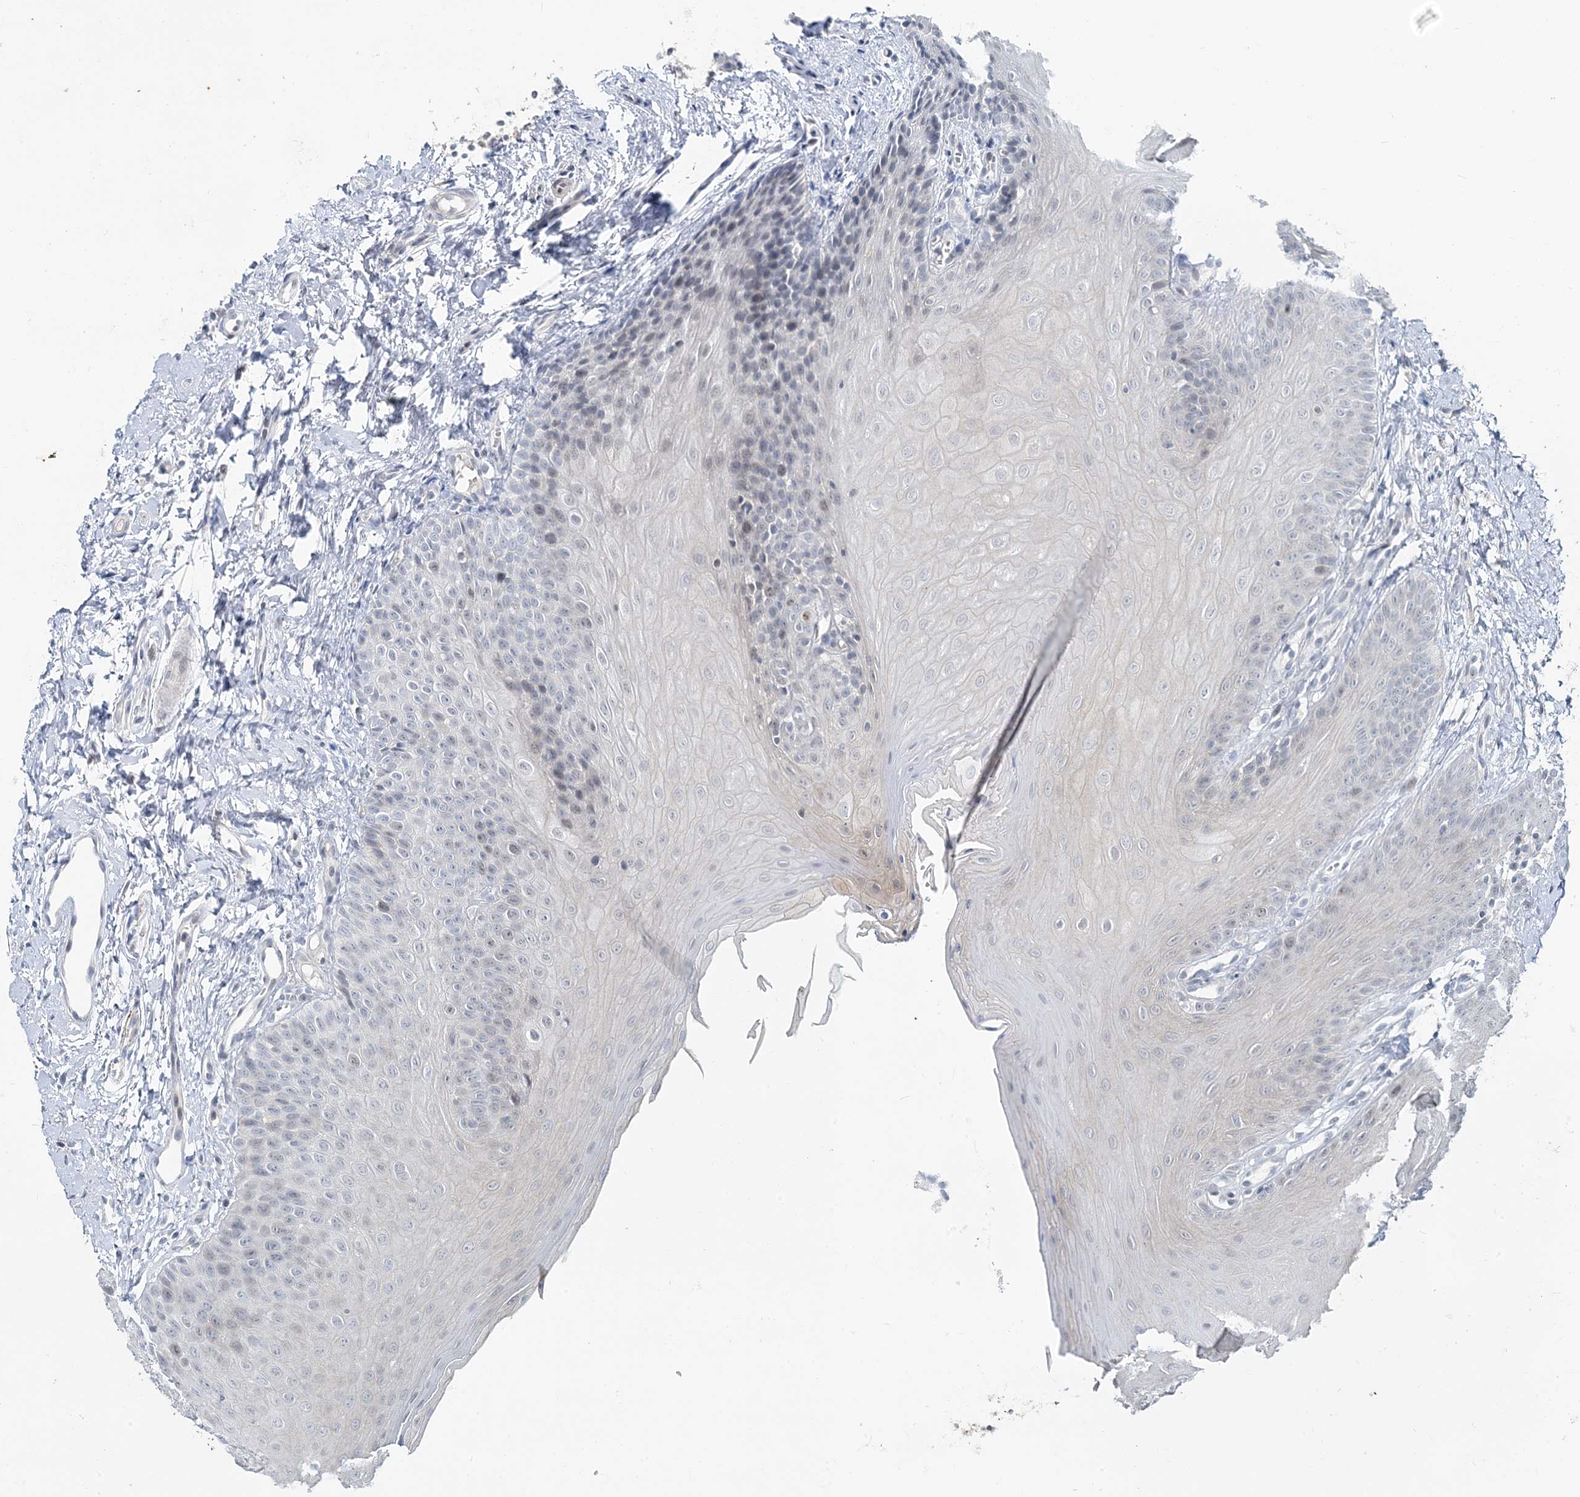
{"staining": {"intensity": "weak", "quantity": "<25%", "location": "nuclear"}, "tissue": "oral mucosa", "cell_type": "Squamous epithelial cells", "image_type": "normal", "snomed": [{"axis": "morphology", "description": "Normal tissue, NOS"}, {"axis": "topography", "description": "Oral tissue"}], "caption": "Image shows no protein positivity in squamous epithelial cells of unremarkable oral mucosa.", "gene": "LEXM", "patient": {"sex": "female", "age": 68}}